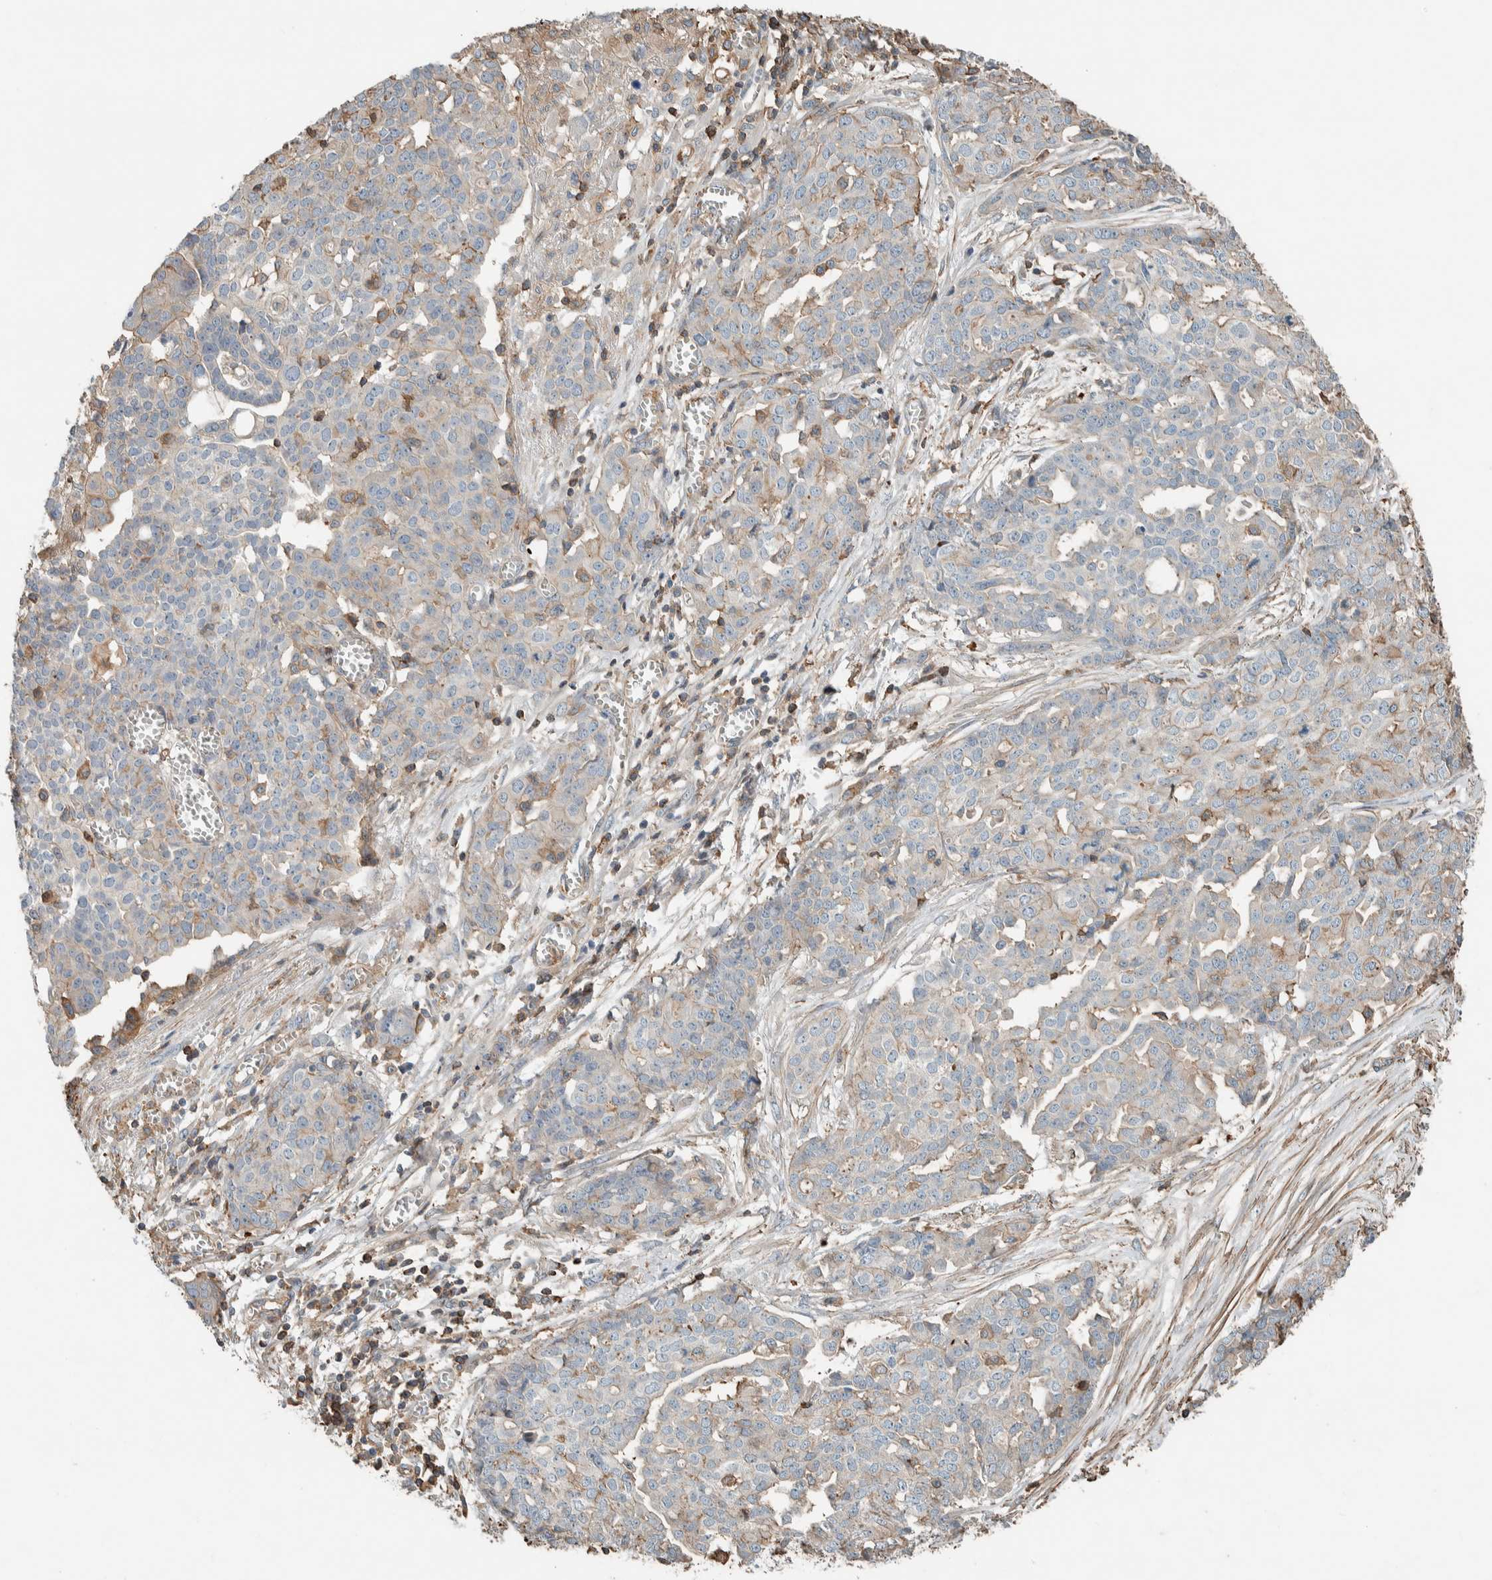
{"staining": {"intensity": "negative", "quantity": "none", "location": "none"}, "tissue": "ovarian cancer", "cell_type": "Tumor cells", "image_type": "cancer", "snomed": [{"axis": "morphology", "description": "Cystadenocarcinoma, serous, NOS"}, {"axis": "topography", "description": "Soft tissue"}, {"axis": "topography", "description": "Ovary"}], "caption": "Protein analysis of ovarian cancer (serous cystadenocarcinoma) exhibits no significant expression in tumor cells.", "gene": "CTBP2", "patient": {"sex": "female", "age": 57}}